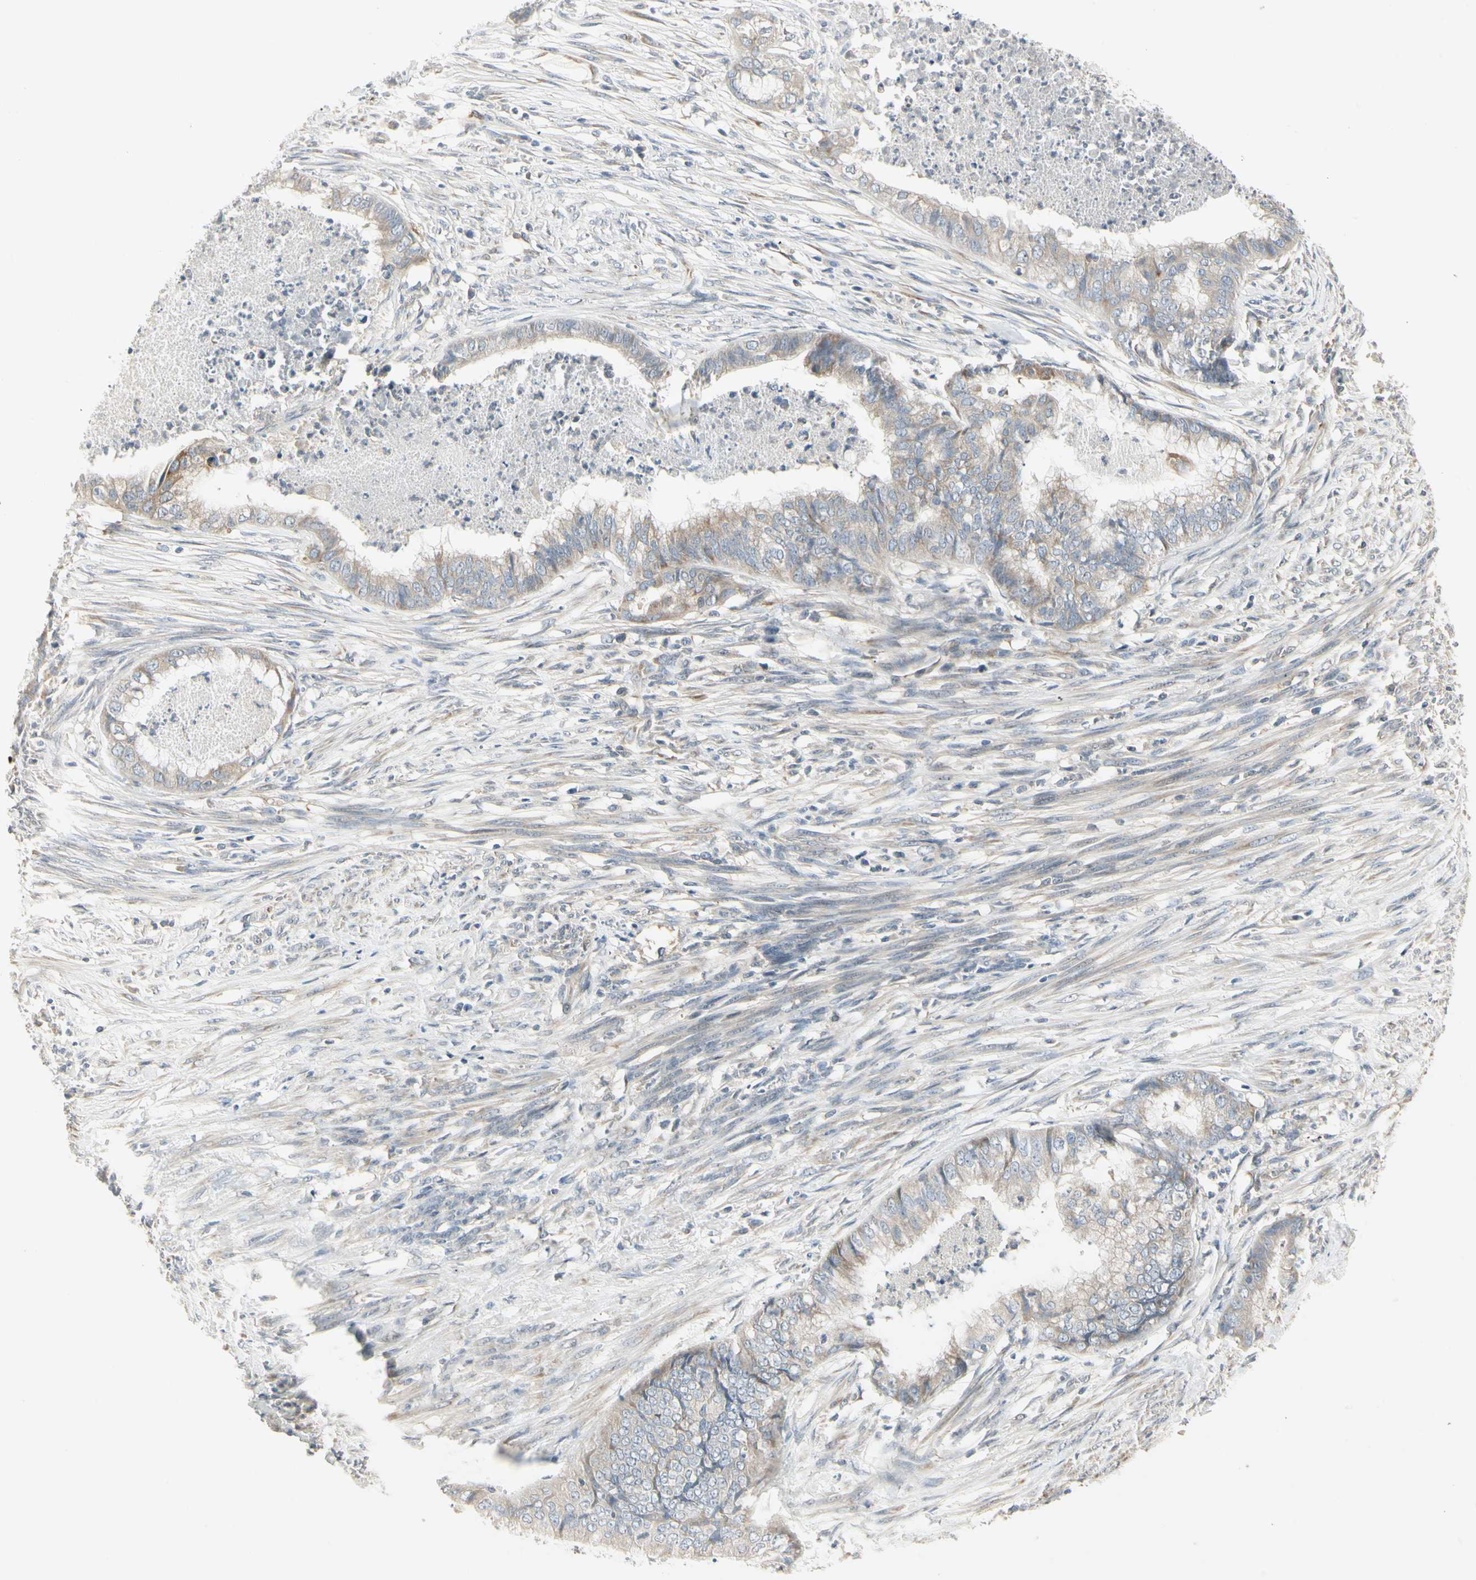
{"staining": {"intensity": "weak", "quantity": ">75%", "location": "cytoplasmic/membranous"}, "tissue": "endometrial cancer", "cell_type": "Tumor cells", "image_type": "cancer", "snomed": [{"axis": "morphology", "description": "Necrosis, NOS"}, {"axis": "morphology", "description": "Adenocarcinoma, NOS"}, {"axis": "topography", "description": "Endometrium"}], "caption": "Tumor cells demonstrate low levels of weak cytoplasmic/membranous positivity in approximately >75% of cells in endometrial adenocarcinoma. Nuclei are stained in blue.", "gene": "ZFP36", "patient": {"sex": "female", "age": 79}}